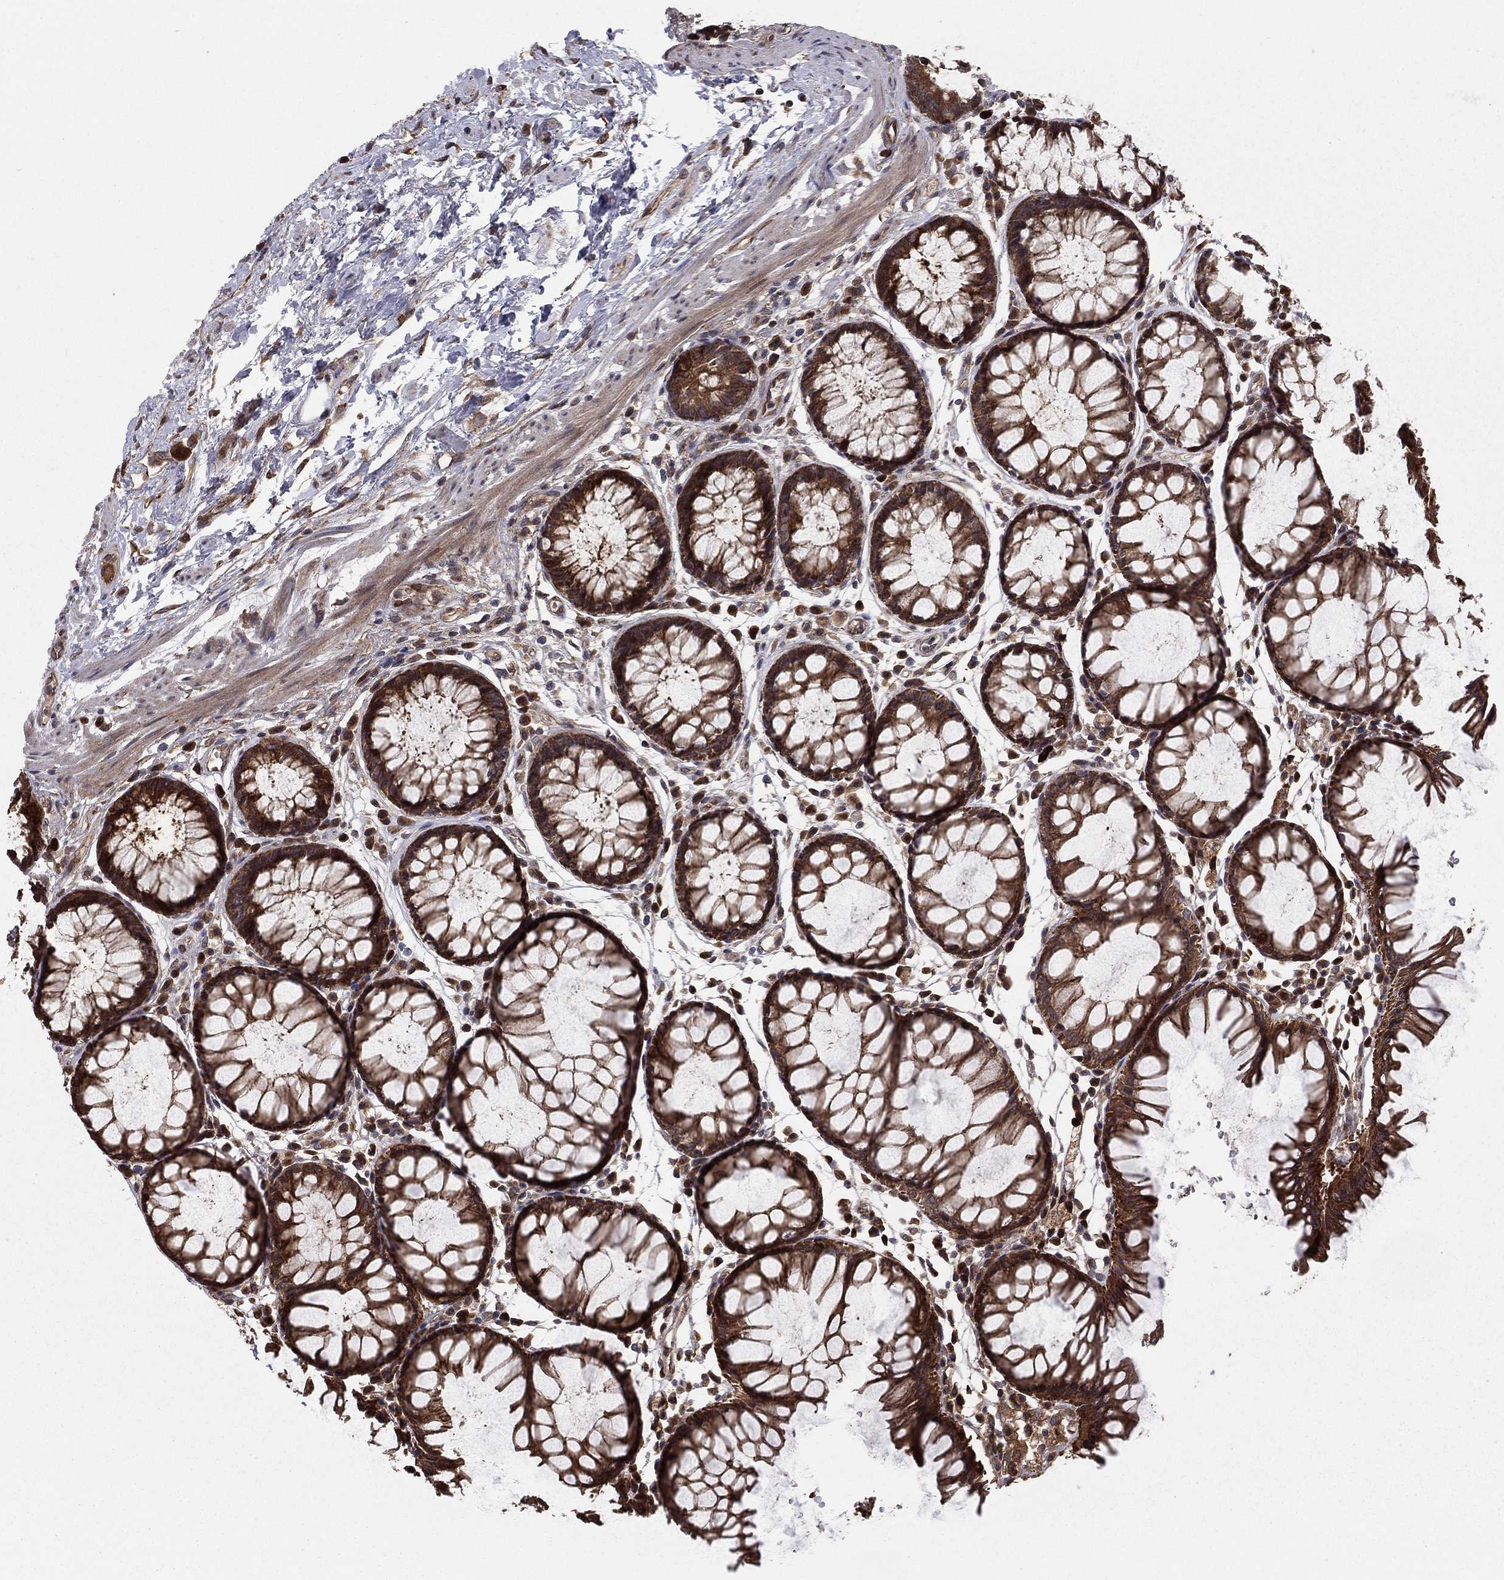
{"staining": {"intensity": "strong", "quantity": ">75%", "location": "cytoplasmic/membranous"}, "tissue": "rectum", "cell_type": "Glandular cells", "image_type": "normal", "snomed": [{"axis": "morphology", "description": "Normal tissue, NOS"}, {"axis": "topography", "description": "Rectum"}], "caption": "Rectum stained for a protein (brown) reveals strong cytoplasmic/membranous positive expression in about >75% of glandular cells.", "gene": "BABAM2", "patient": {"sex": "female", "age": 68}}